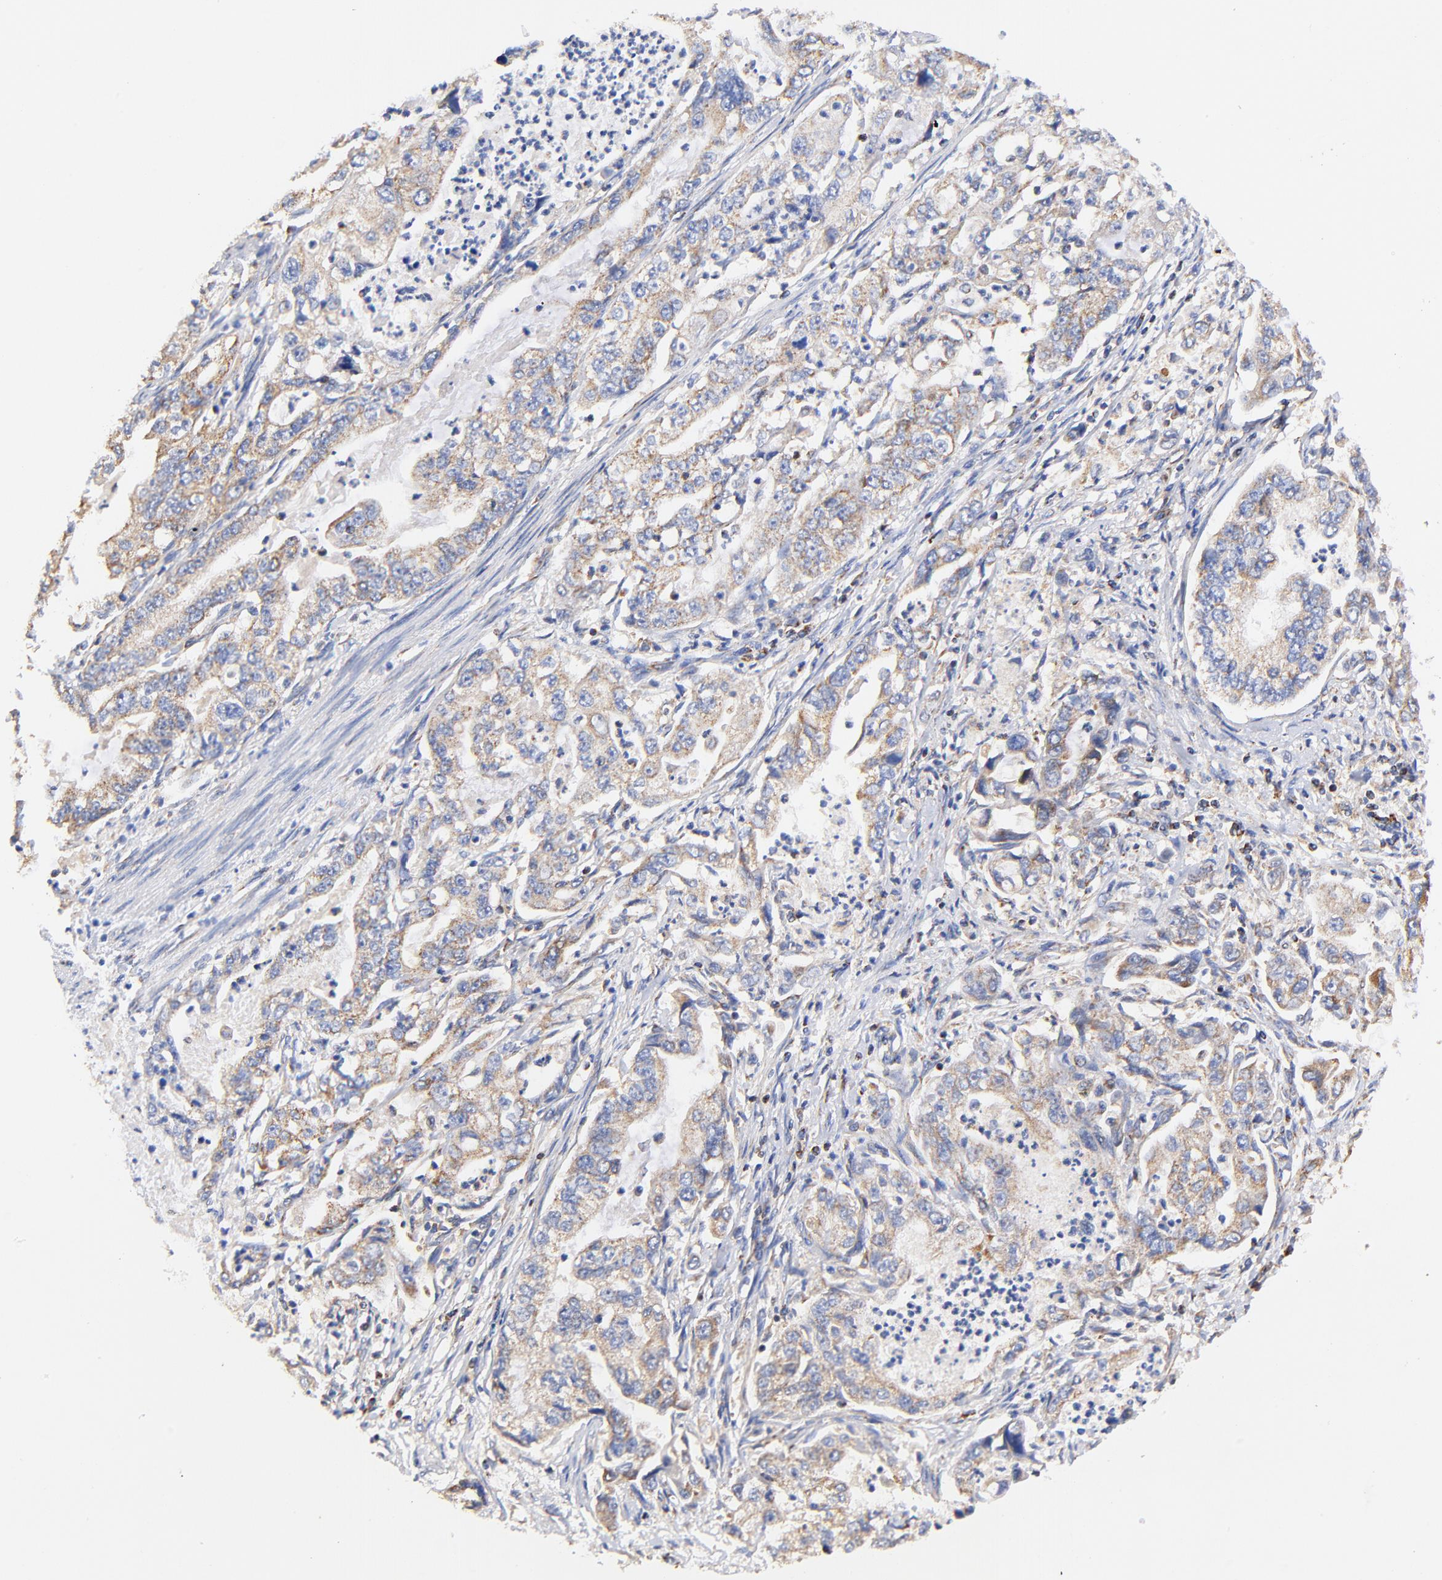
{"staining": {"intensity": "moderate", "quantity": "25%-75%", "location": "cytoplasmic/membranous"}, "tissue": "stomach cancer", "cell_type": "Tumor cells", "image_type": "cancer", "snomed": [{"axis": "morphology", "description": "Adenocarcinoma, NOS"}, {"axis": "topography", "description": "Pancreas"}, {"axis": "topography", "description": "Stomach, upper"}], "caption": "Human stomach adenocarcinoma stained with a protein marker shows moderate staining in tumor cells.", "gene": "ATP5F1D", "patient": {"sex": "male", "age": 77}}